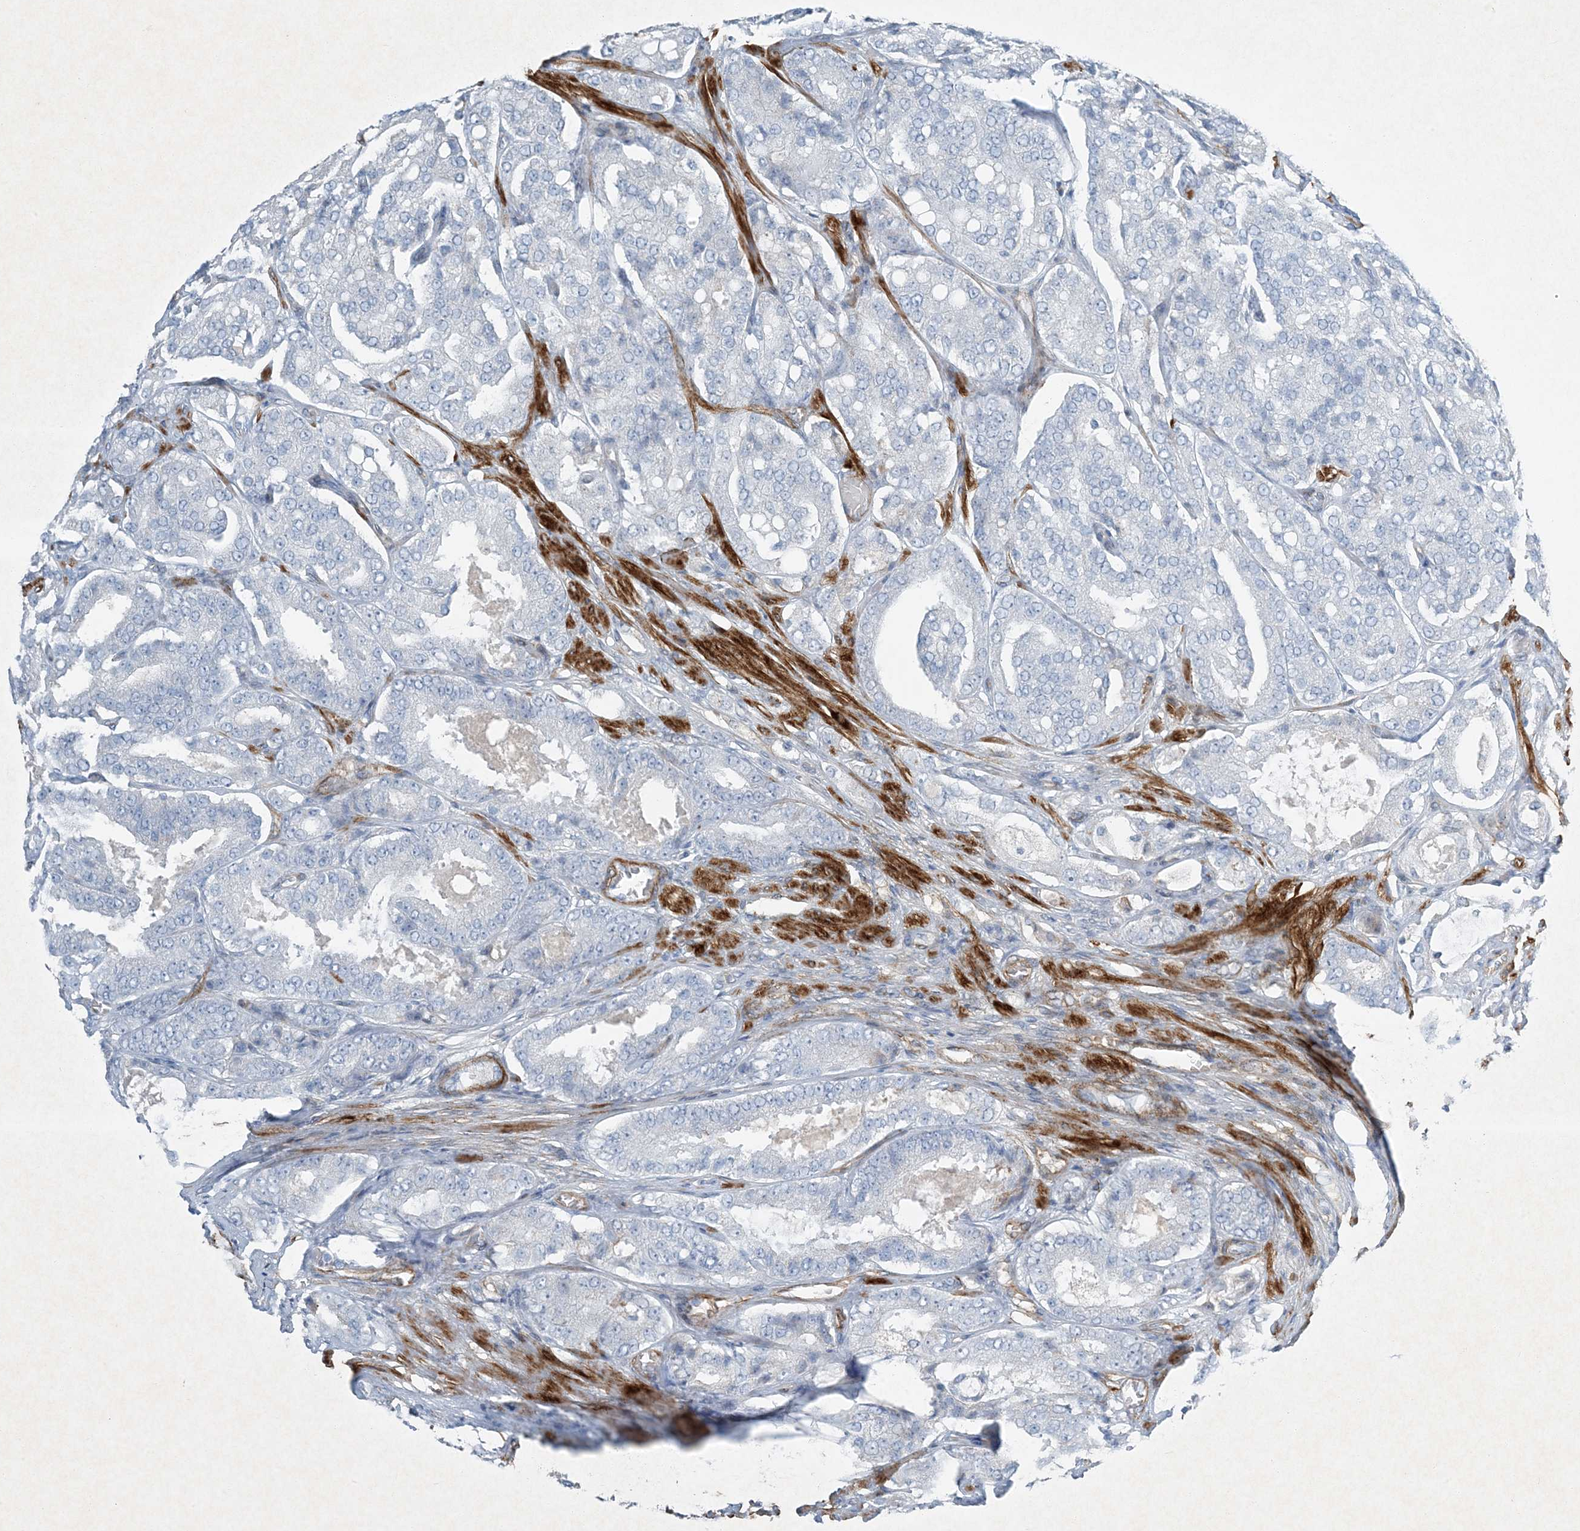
{"staining": {"intensity": "negative", "quantity": "none", "location": "none"}, "tissue": "prostate cancer", "cell_type": "Tumor cells", "image_type": "cancer", "snomed": [{"axis": "morphology", "description": "Adenocarcinoma, High grade"}, {"axis": "topography", "description": "Prostate"}], "caption": "Protein analysis of prostate cancer displays no significant positivity in tumor cells.", "gene": "PGM5", "patient": {"sex": "male", "age": 65}}